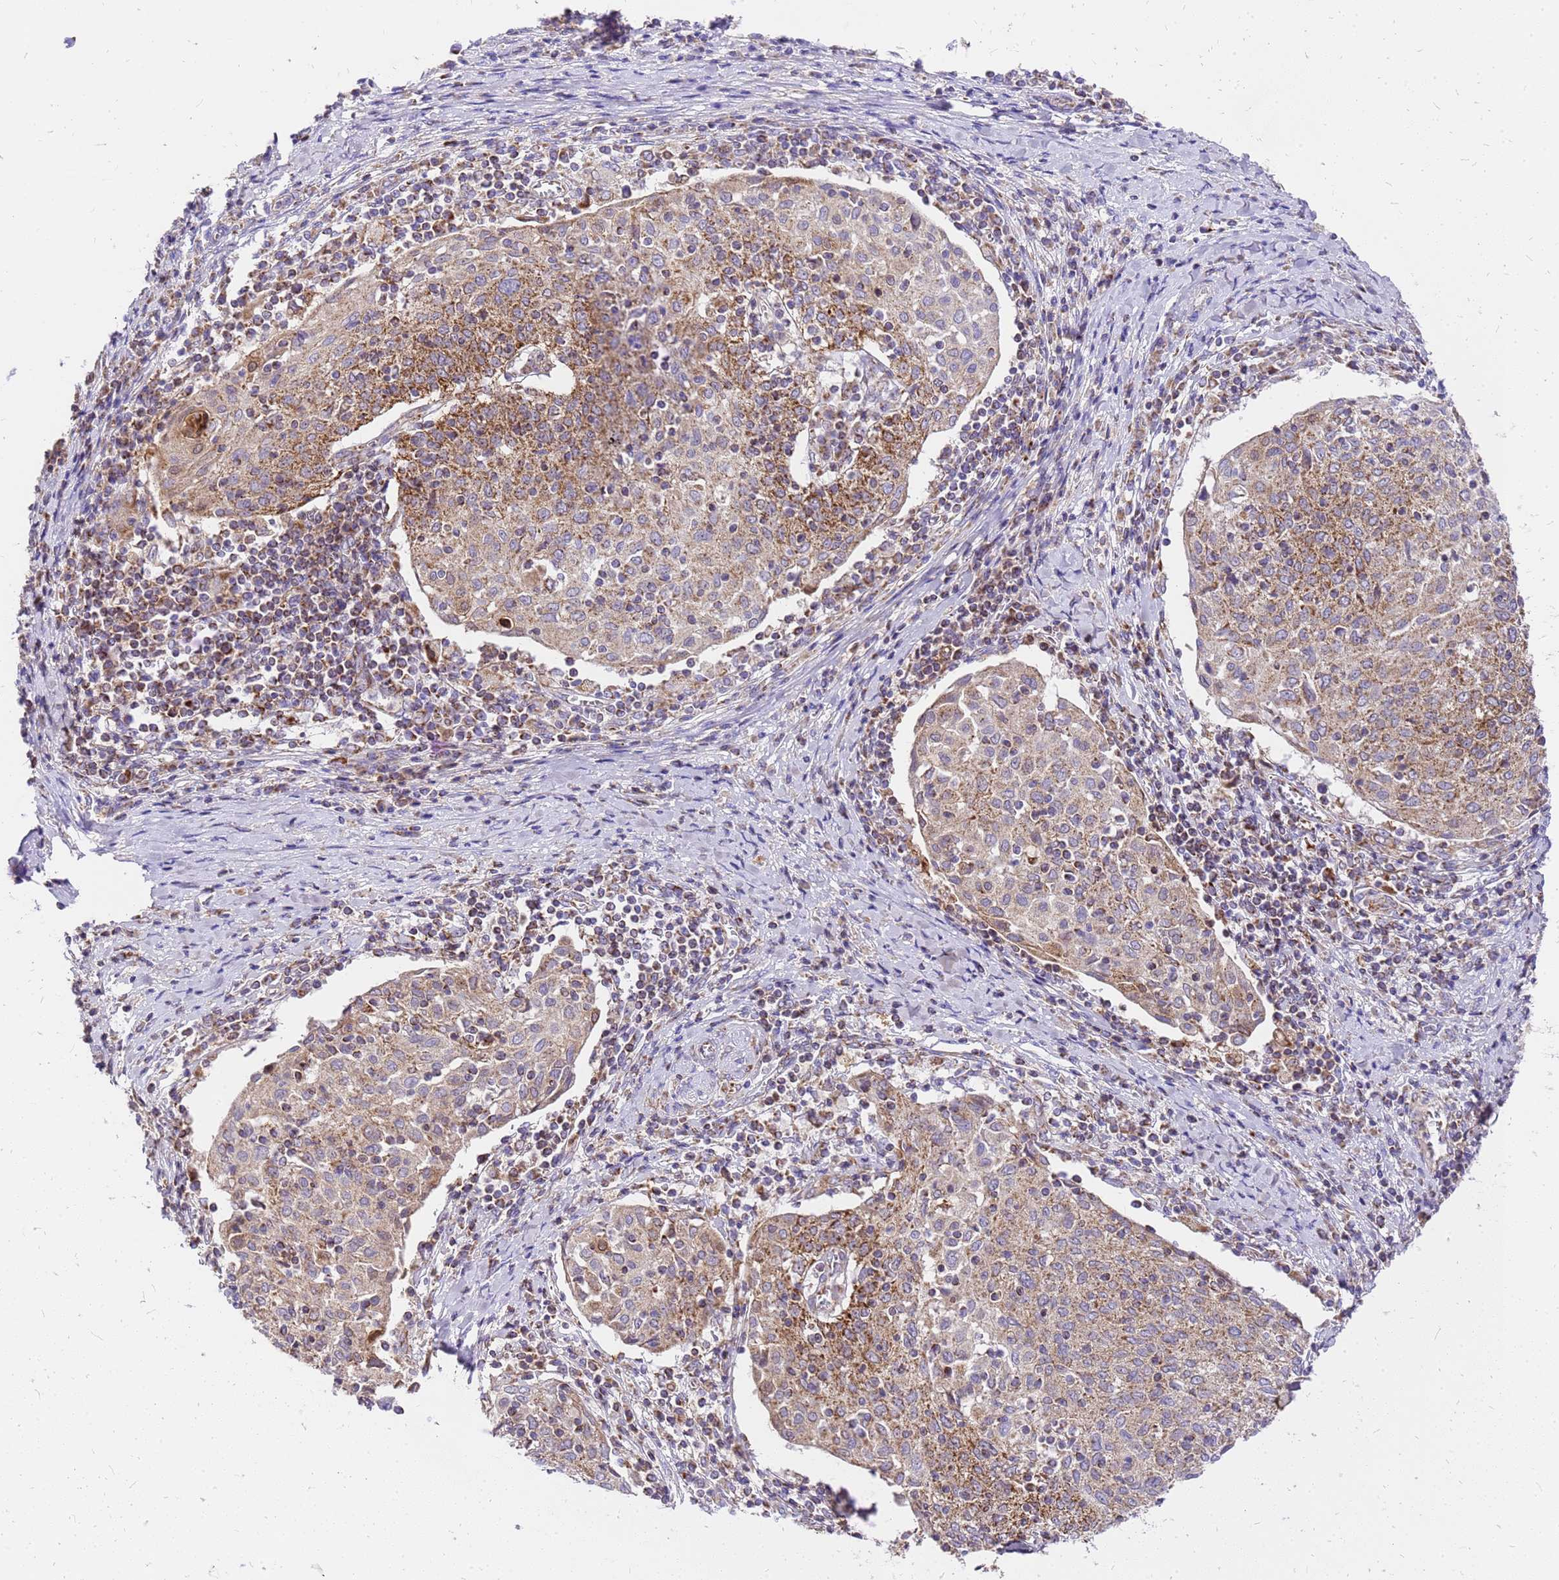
{"staining": {"intensity": "moderate", "quantity": ">75%", "location": "cytoplasmic/membranous"}, "tissue": "cervical cancer", "cell_type": "Tumor cells", "image_type": "cancer", "snomed": [{"axis": "morphology", "description": "Squamous cell carcinoma, NOS"}, {"axis": "topography", "description": "Cervix"}], "caption": "Immunohistochemical staining of cervical cancer demonstrates medium levels of moderate cytoplasmic/membranous protein positivity in approximately >75% of tumor cells. (DAB (3,3'-diaminobenzidine) = brown stain, brightfield microscopy at high magnification).", "gene": "MRPS26", "patient": {"sex": "female", "age": 52}}